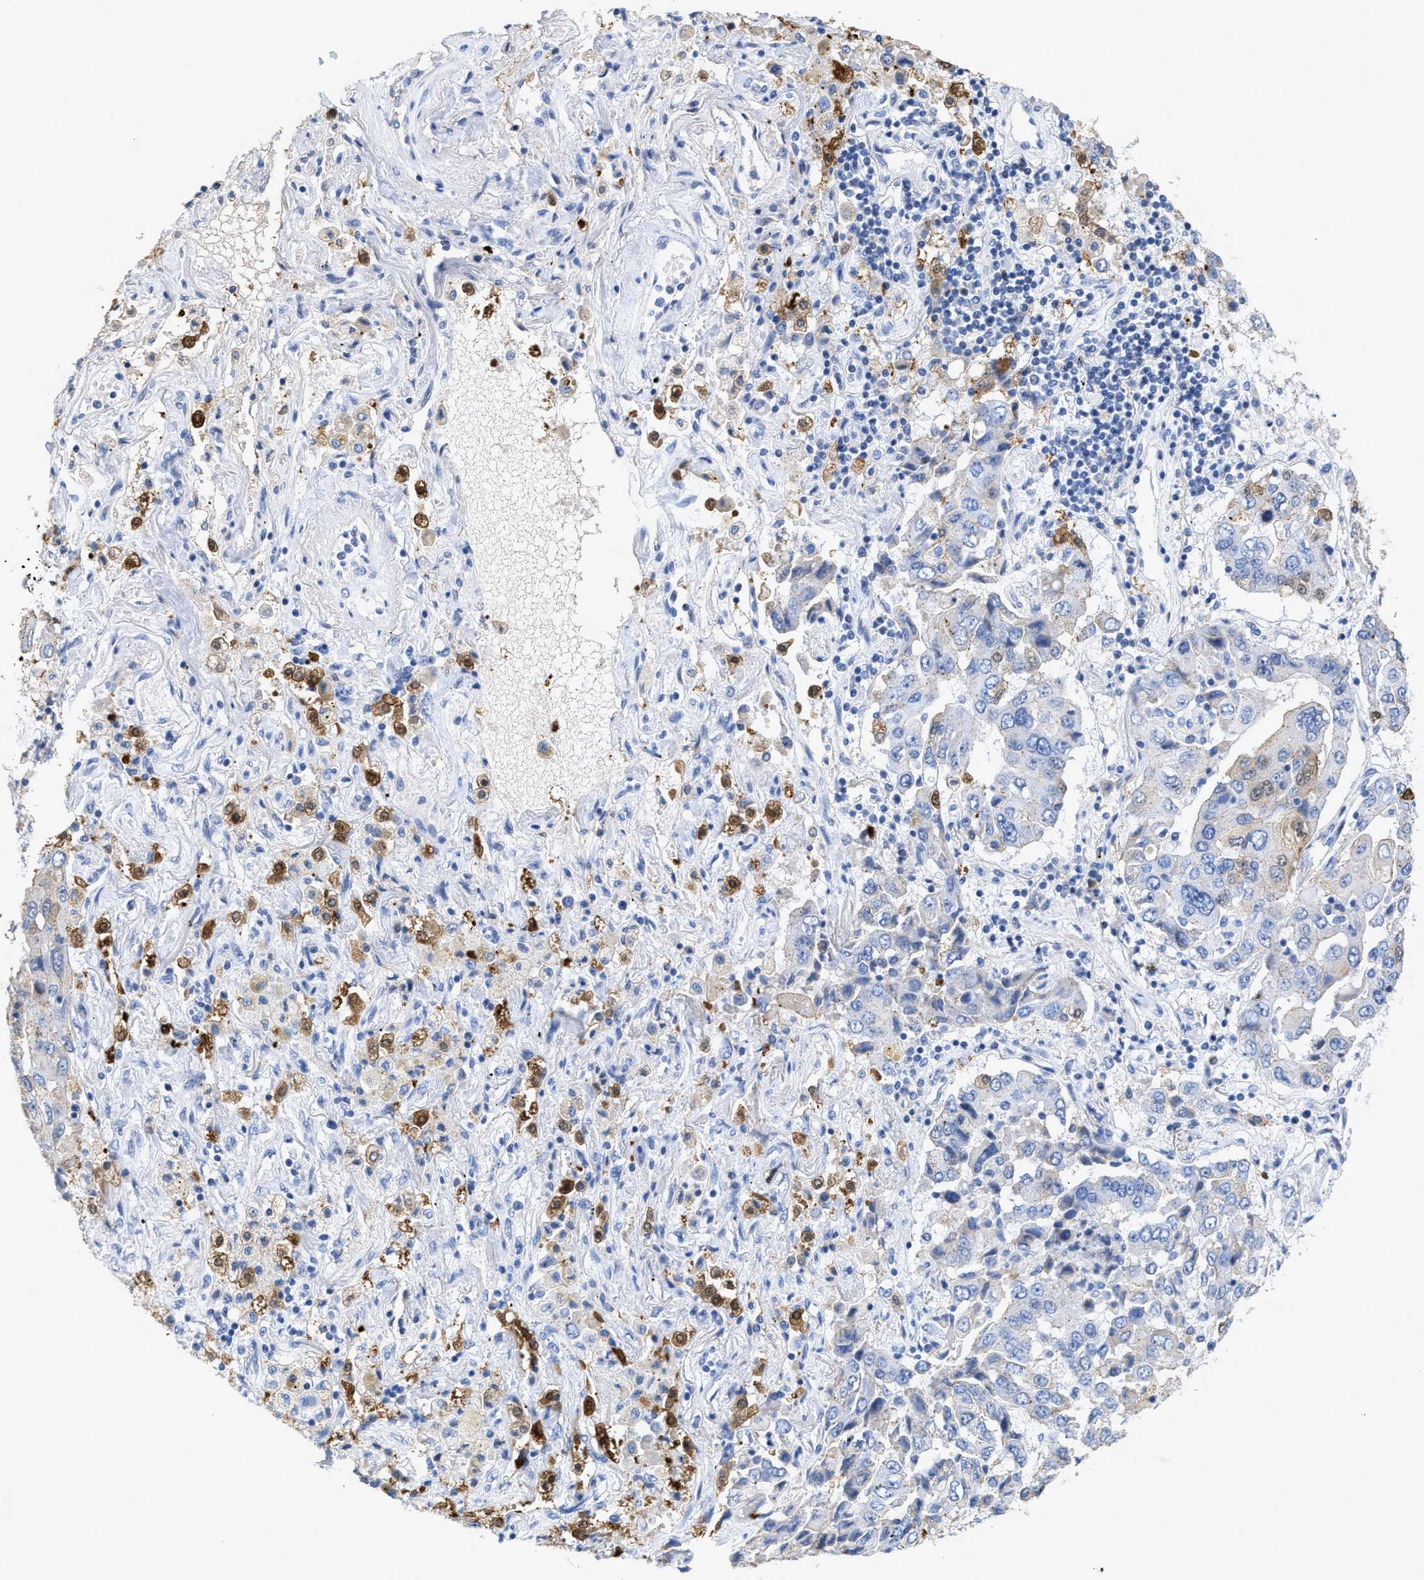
{"staining": {"intensity": "weak", "quantity": "<25%", "location": "cytoplasmic/membranous"}, "tissue": "lung cancer", "cell_type": "Tumor cells", "image_type": "cancer", "snomed": [{"axis": "morphology", "description": "Adenocarcinoma, NOS"}, {"axis": "topography", "description": "Lung"}], "caption": "Tumor cells show no significant protein expression in lung cancer.", "gene": "CRYM", "patient": {"sex": "female", "age": 65}}